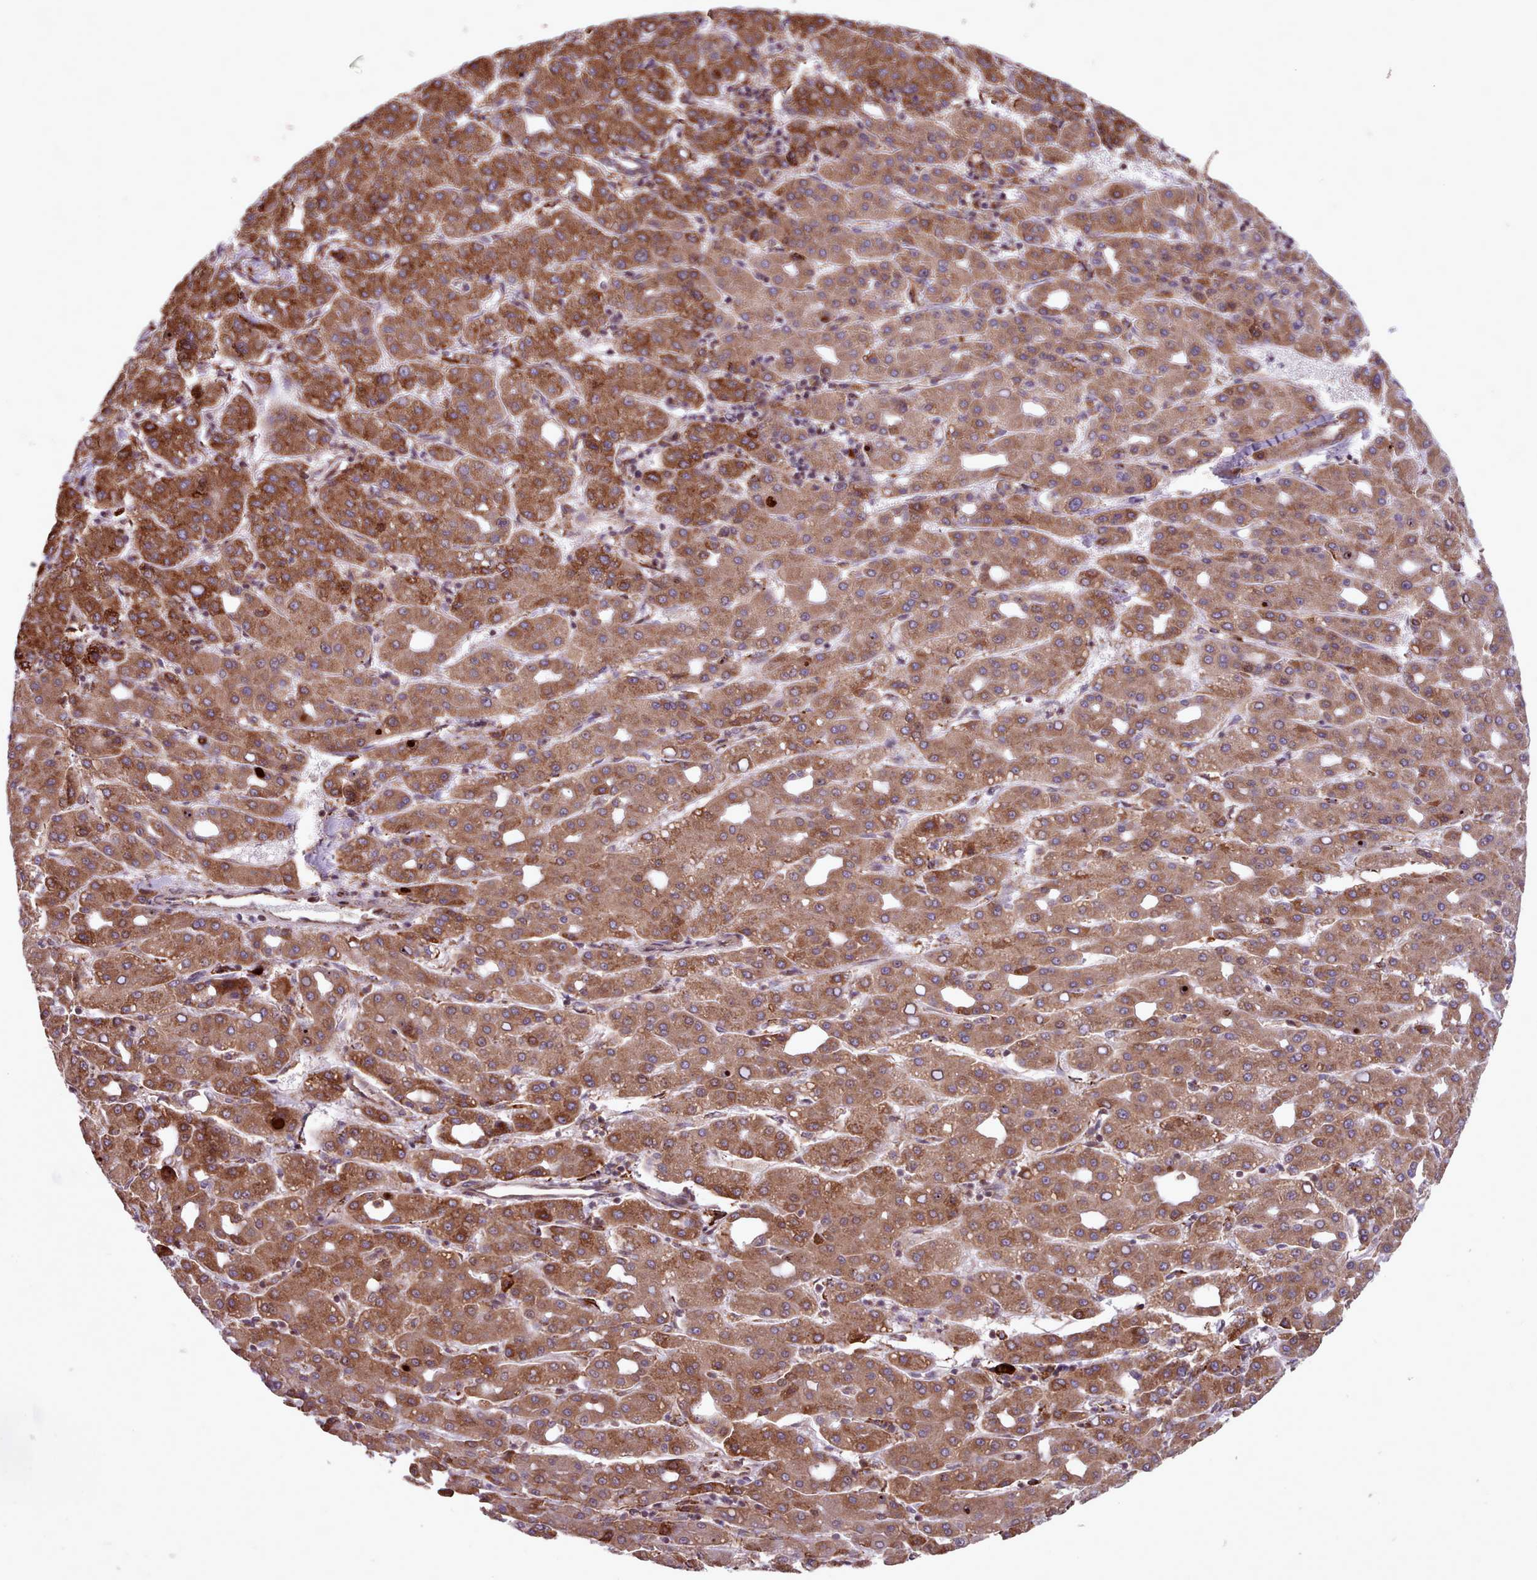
{"staining": {"intensity": "strong", "quantity": ">75%", "location": "cytoplasmic/membranous"}, "tissue": "liver cancer", "cell_type": "Tumor cells", "image_type": "cancer", "snomed": [{"axis": "morphology", "description": "Carcinoma, Hepatocellular, NOS"}, {"axis": "topography", "description": "Liver"}], "caption": "Liver cancer stained with a brown dye reveals strong cytoplasmic/membranous positive expression in about >75% of tumor cells.", "gene": "TTLL3", "patient": {"sex": "male", "age": 65}}